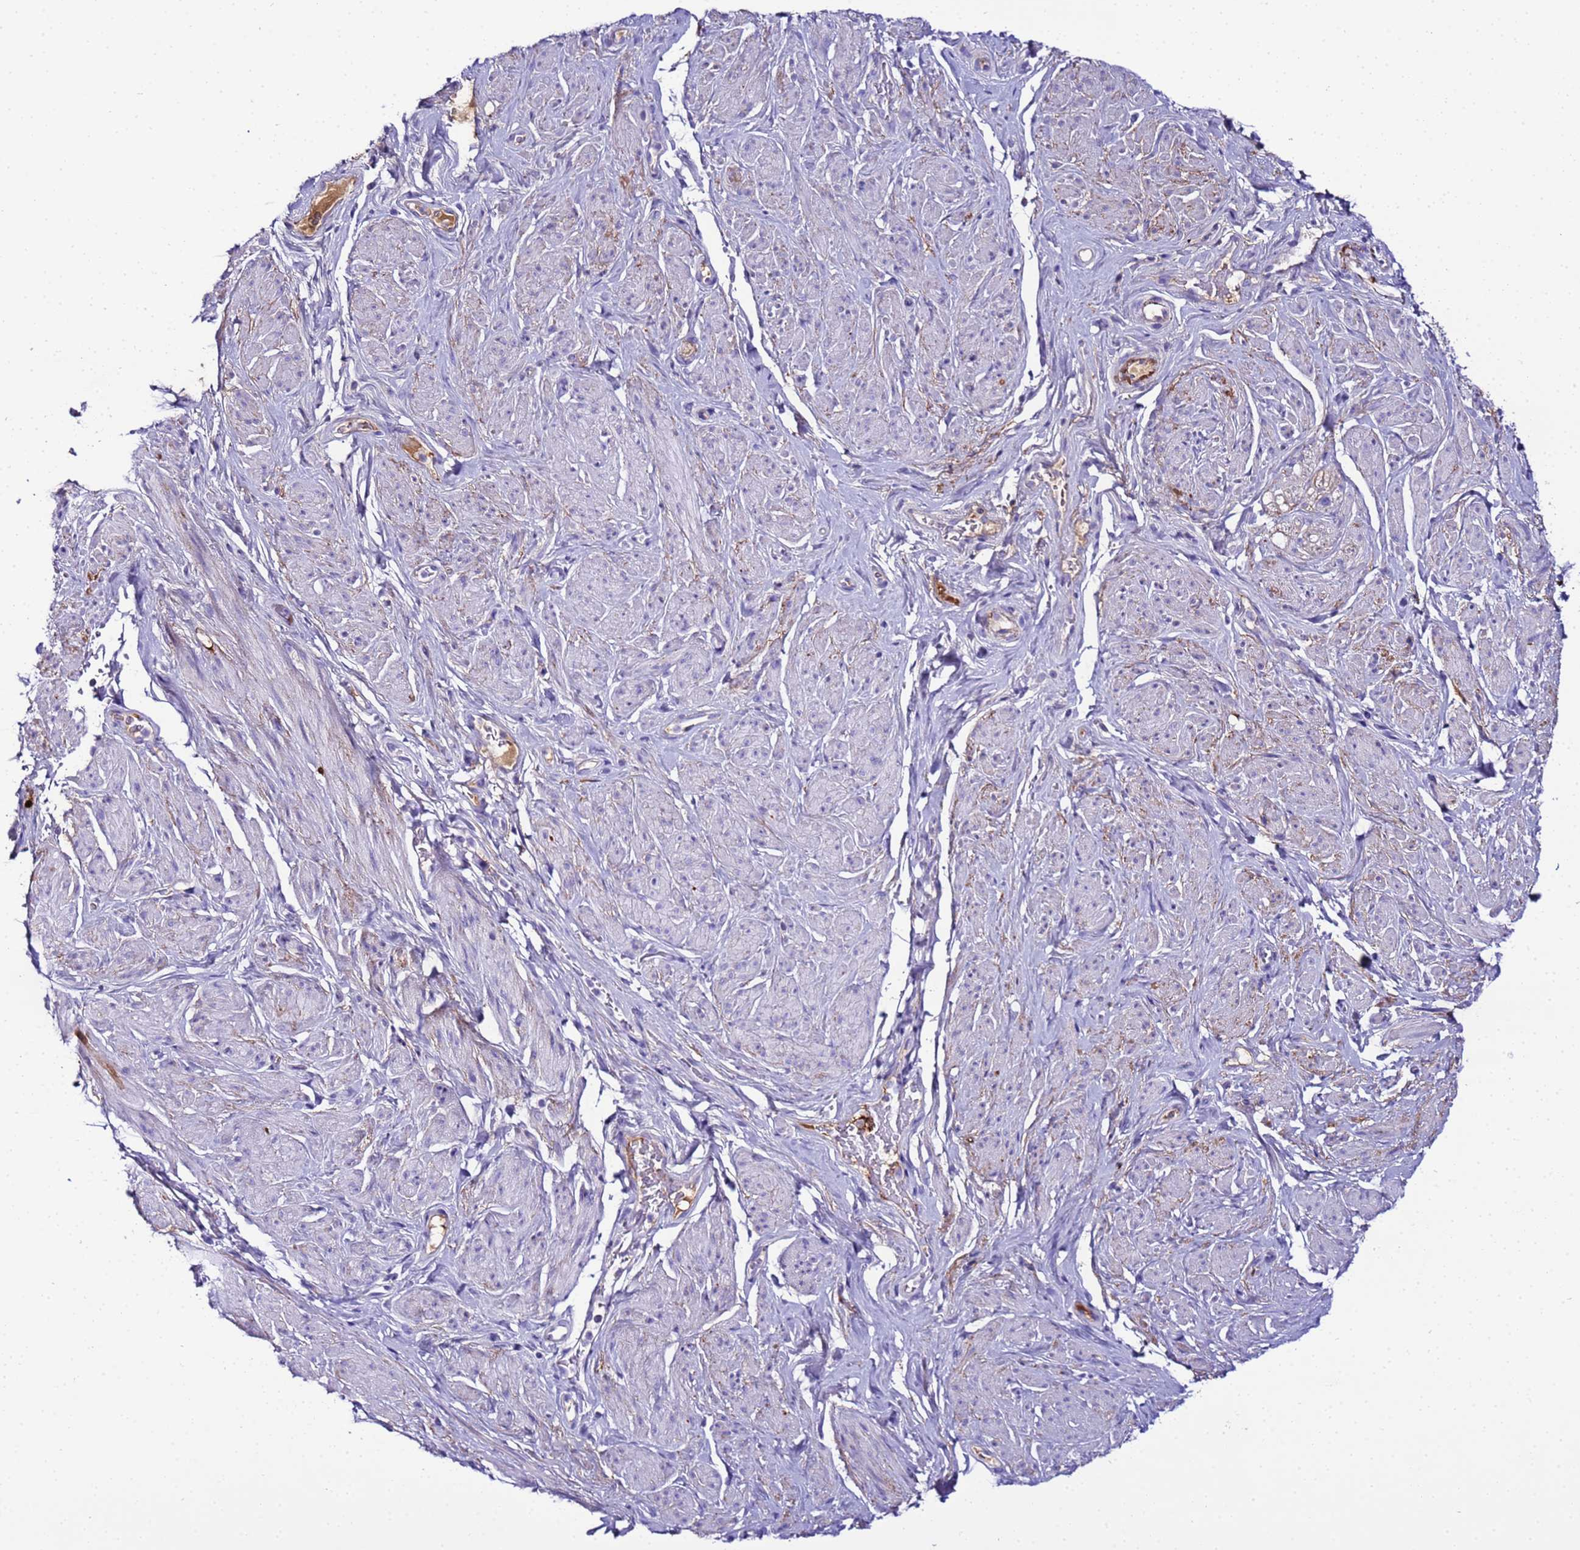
{"staining": {"intensity": "weak", "quantity": "<25%", "location": "cytoplasmic/membranous"}, "tissue": "smooth muscle", "cell_type": "Smooth muscle cells", "image_type": "normal", "snomed": [{"axis": "morphology", "description": "Normal tissue, NOS"}, {"axis": "topography", "description": "Smooth muscle"}, {"axis": "topography", "description": "Peripheral nerve tissue"}], "caption": "The histopathology image demonstrates no significant expression in smooth muscle cells of smooth muscle.", "gene": "CFHR1", "patient": {"sex": "male", "age": 69}}